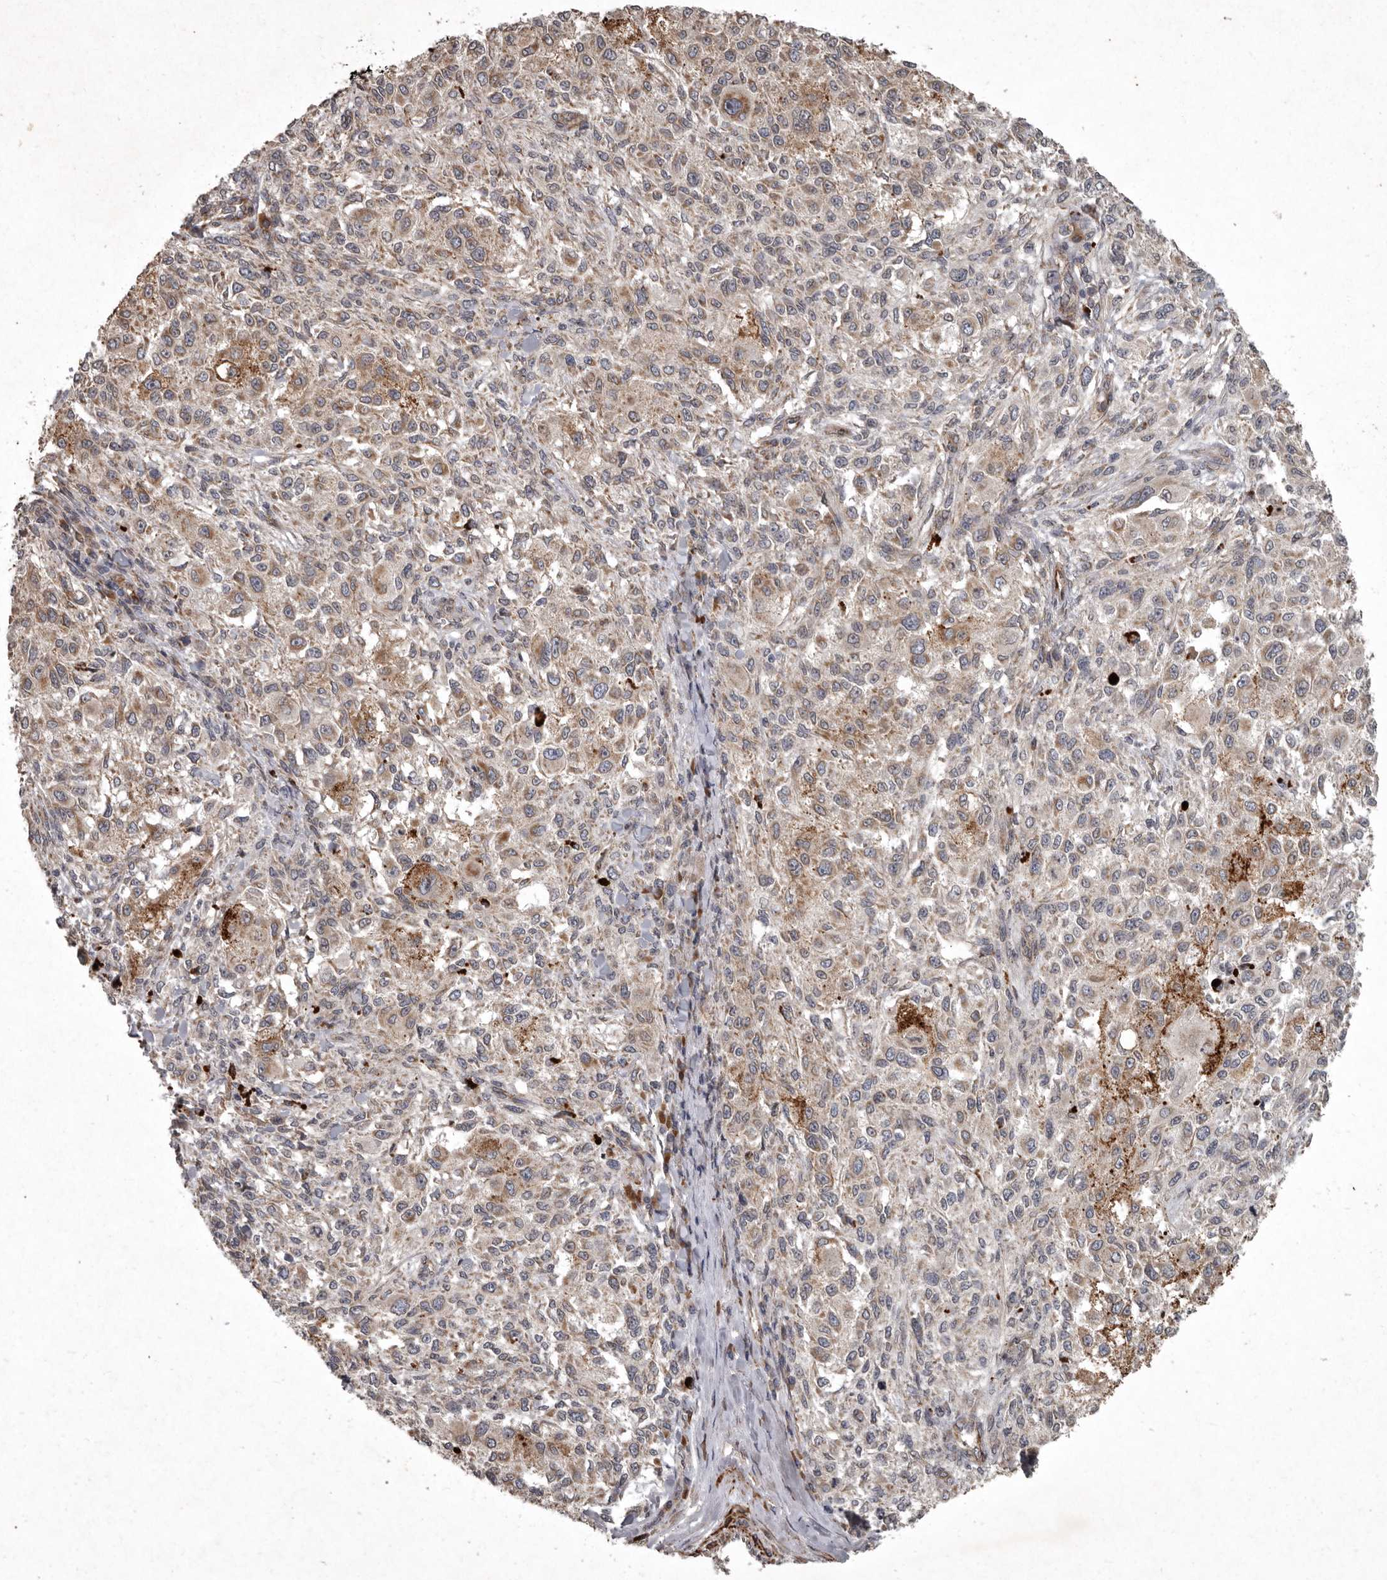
{"staining": {"intensity": "weak", "quantity": ">75%", "location": "cytoplasmic/membranous"}, "tissue": "melanoma", "cell_type": "Tumor cells", "image_type": "cancer", "snomed": [{"axis": "morphology", "description": "Necrosis, NOS"}, {"axis": "morphology", "description": "Malignant melanoma, NOS"}, {"axis": "topography", "description": "Skin"}], "caption": "A brown stain shows weak cytoplasmic/membranous staining of a protein in melanoma tumor cells.", "gene": "MRPS15", "patient": {"sex": "female", "age": 87}}